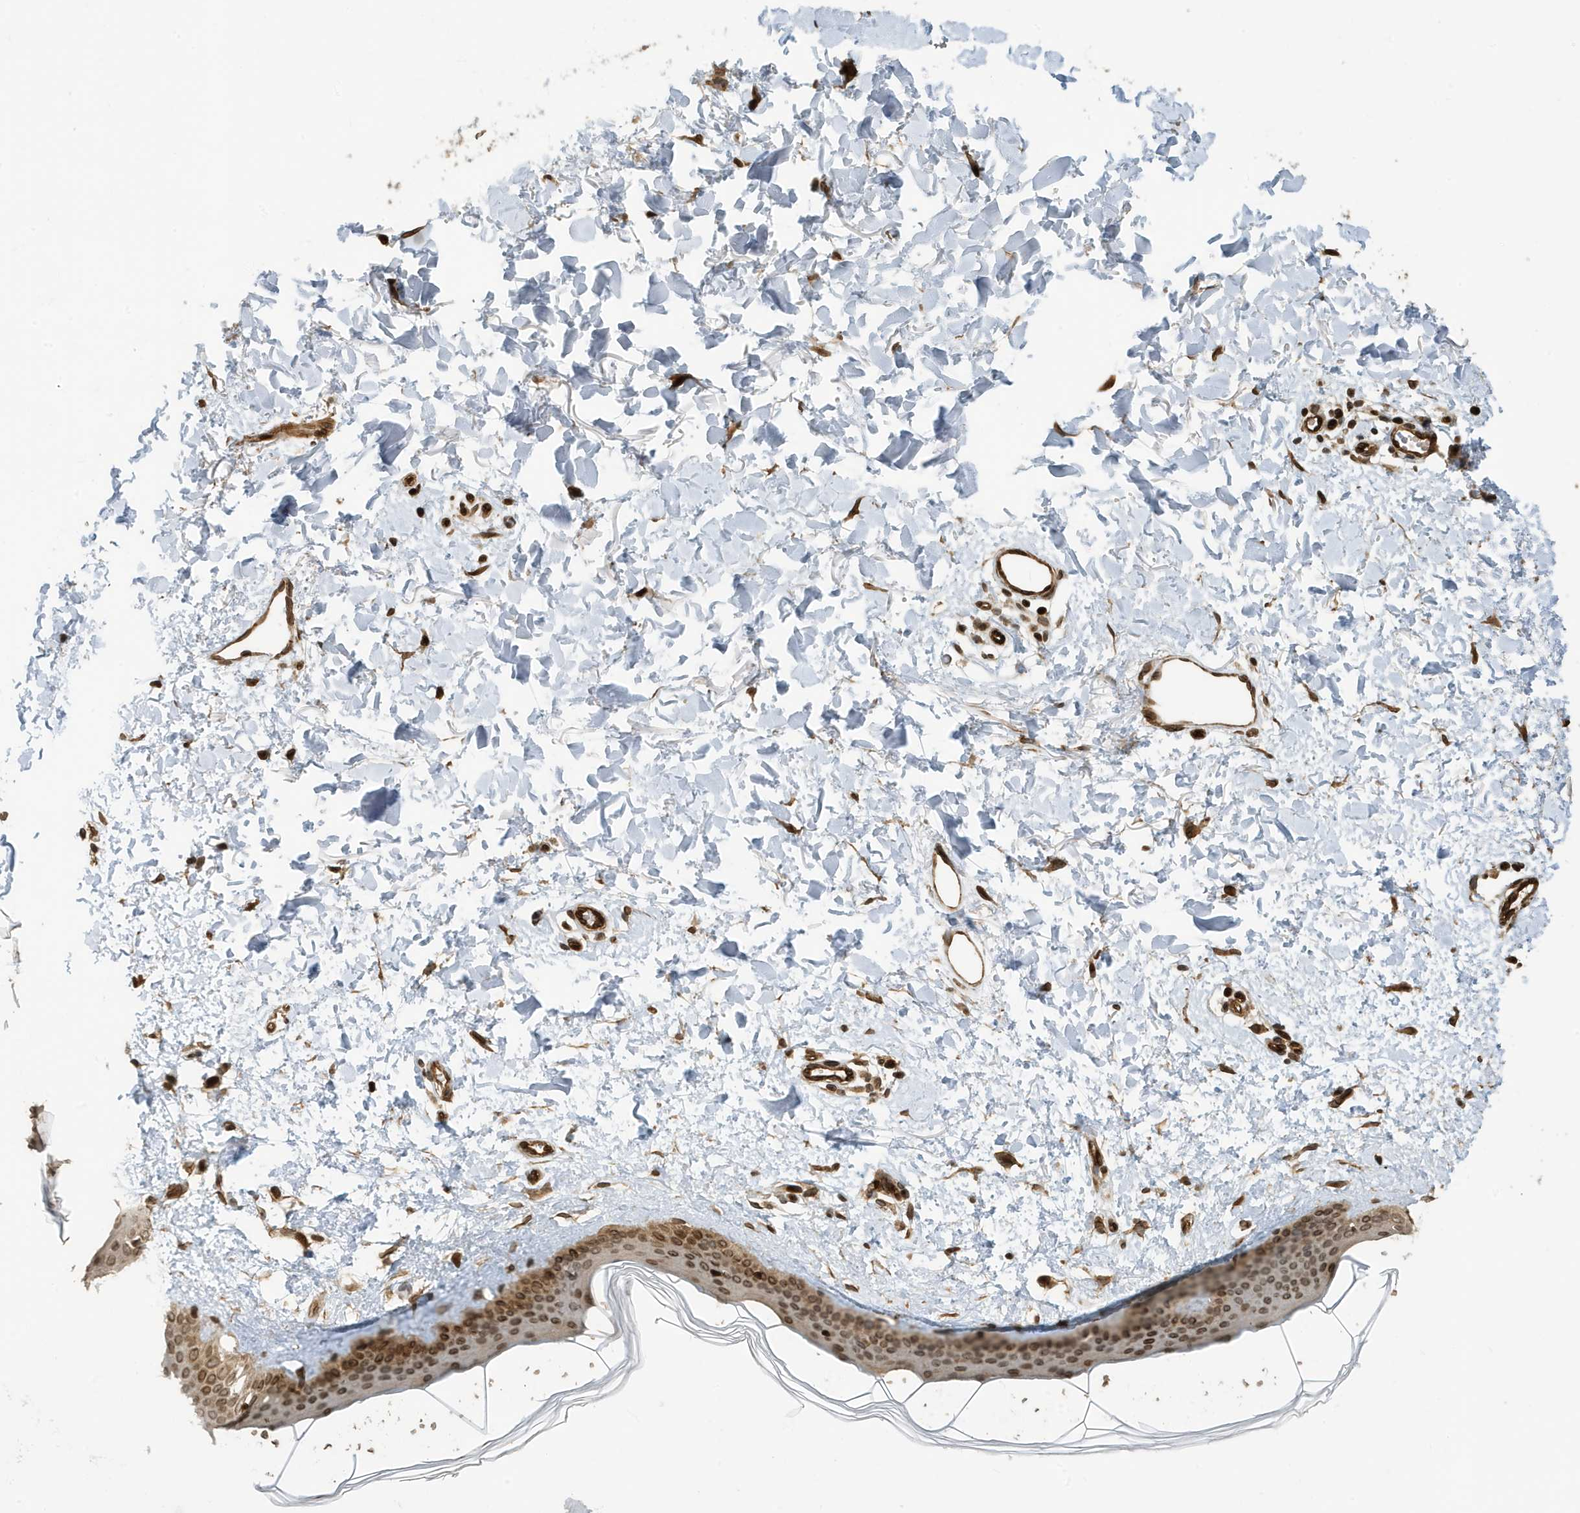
{"staining": {"intensity": "moderate", "quantity": ">75%", "location": "cytoplasmic/membranous,nuclear"}, "tissue": "skin", "cell_type": "Fibroblasts", "image_type": "normal", "snomed": [{"axis": "morphology", "description": "Normal tissue, NOS"}, {"axis": "topography", "description": "Skin"}], "caption": "Fibroblasts display moderate cytoplasmic/membranous,nuclear expression in approximately >75% of cells in benign skin. (Brightfield microscopy of DAB IHC at high magnification).", "gene": "DUSP18", "patient": {"sex": "female", "age": 58}}